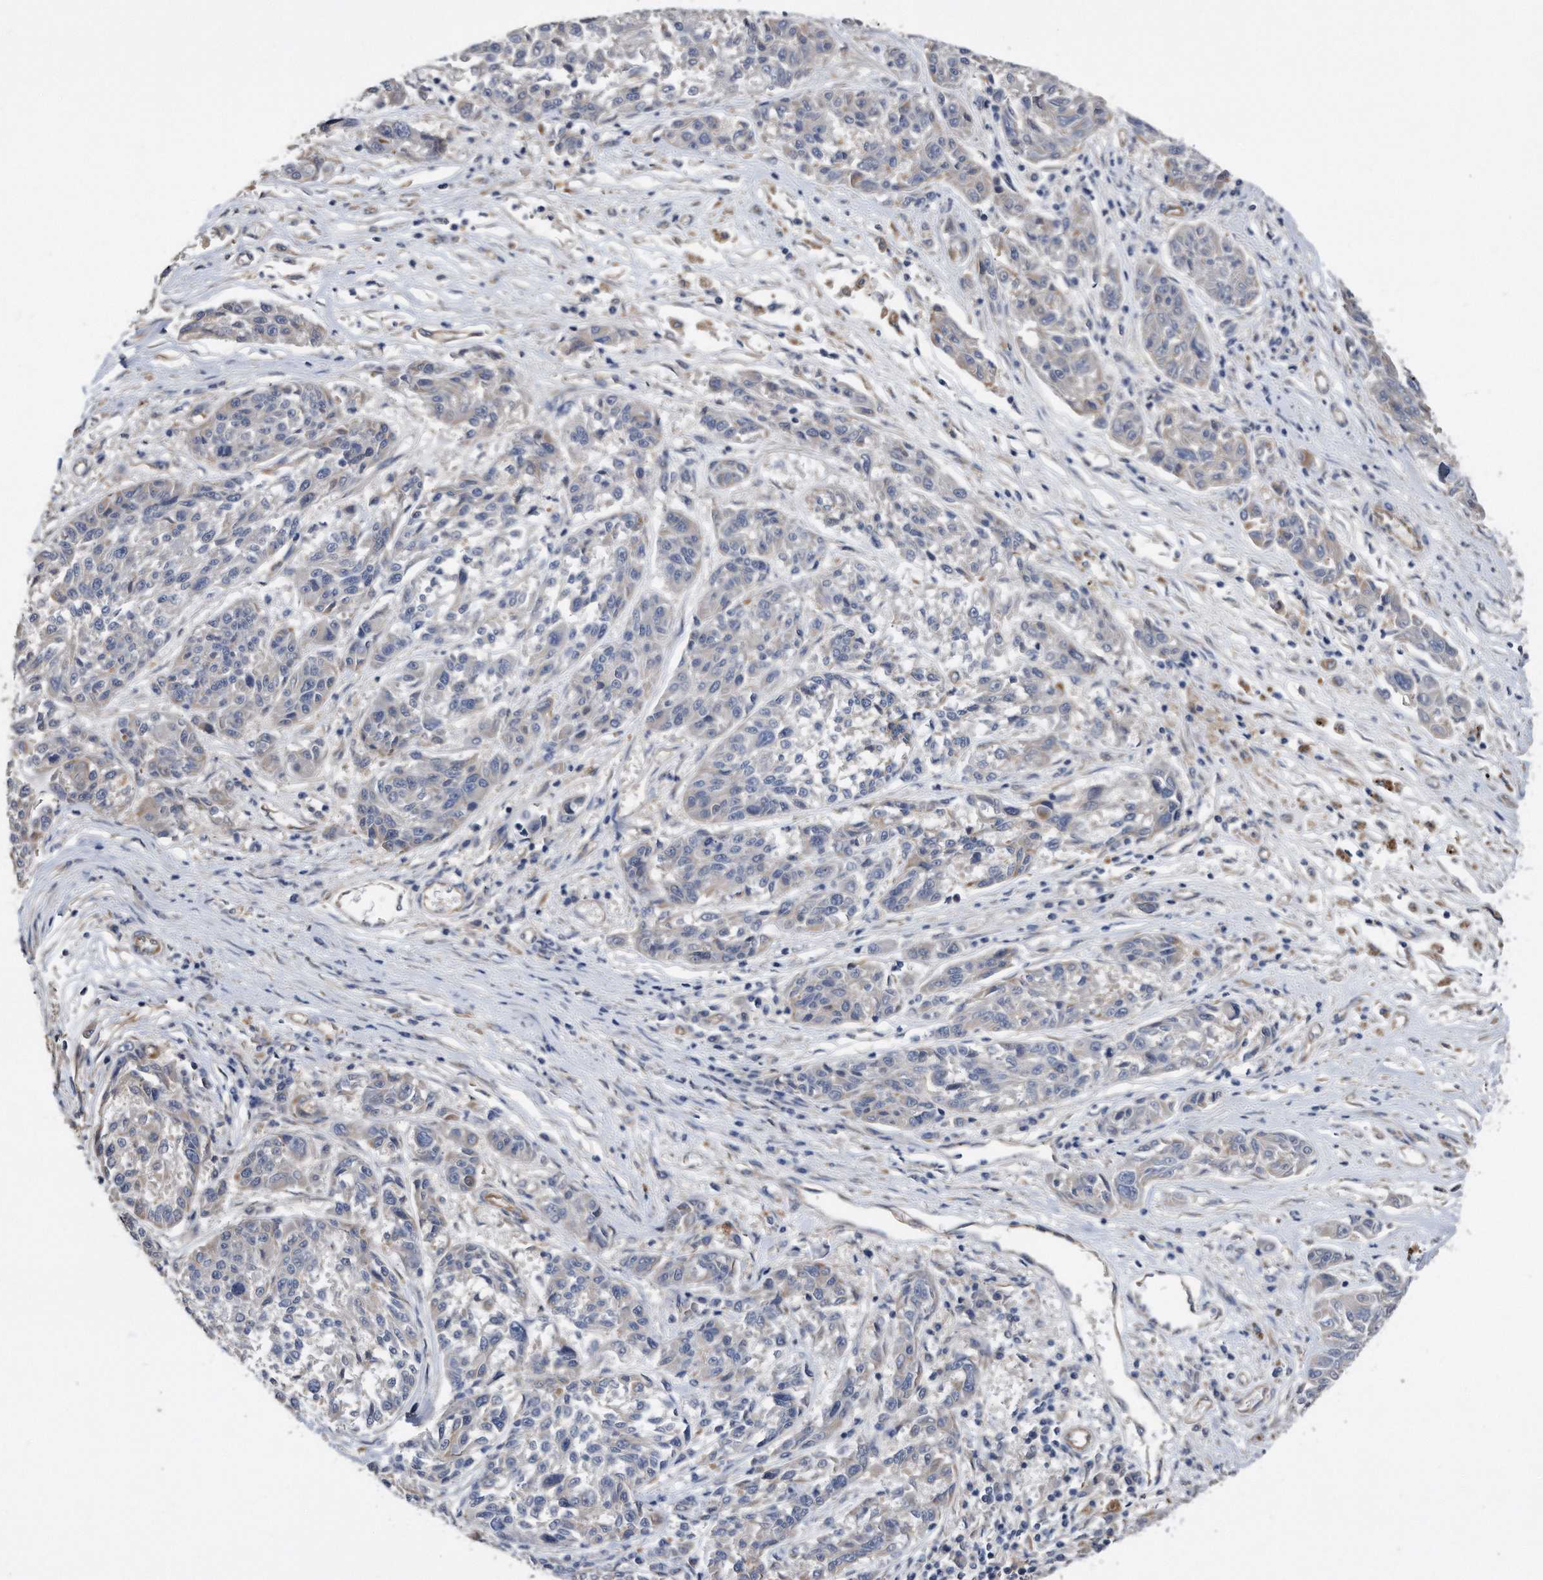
{"staining": {"intensity": "negative", "quantity": "none", "location": "none"}, "tissue": "melanoma", "cell_type": "Tumor cells", "image_type": "cancer", "snomed": [{"axis": "morphology", "description": "Malignant melanoma, NOS"}, {"axis": "topography", "description": "Skin"}], "caption": "Immunohistochemistry histopathology image of human melanoma stained for a protein (brown), which reveals no expression in tumor cells. (Stains: DAB (3,3'-diaminobenzidine) immunohistochemistry (IHC) with hematoxylin counter stain, Microscopy: brightfield microscopy at high magnification).", "gene": "GPC1", "patient": {"sex": "male", "age": 53}}